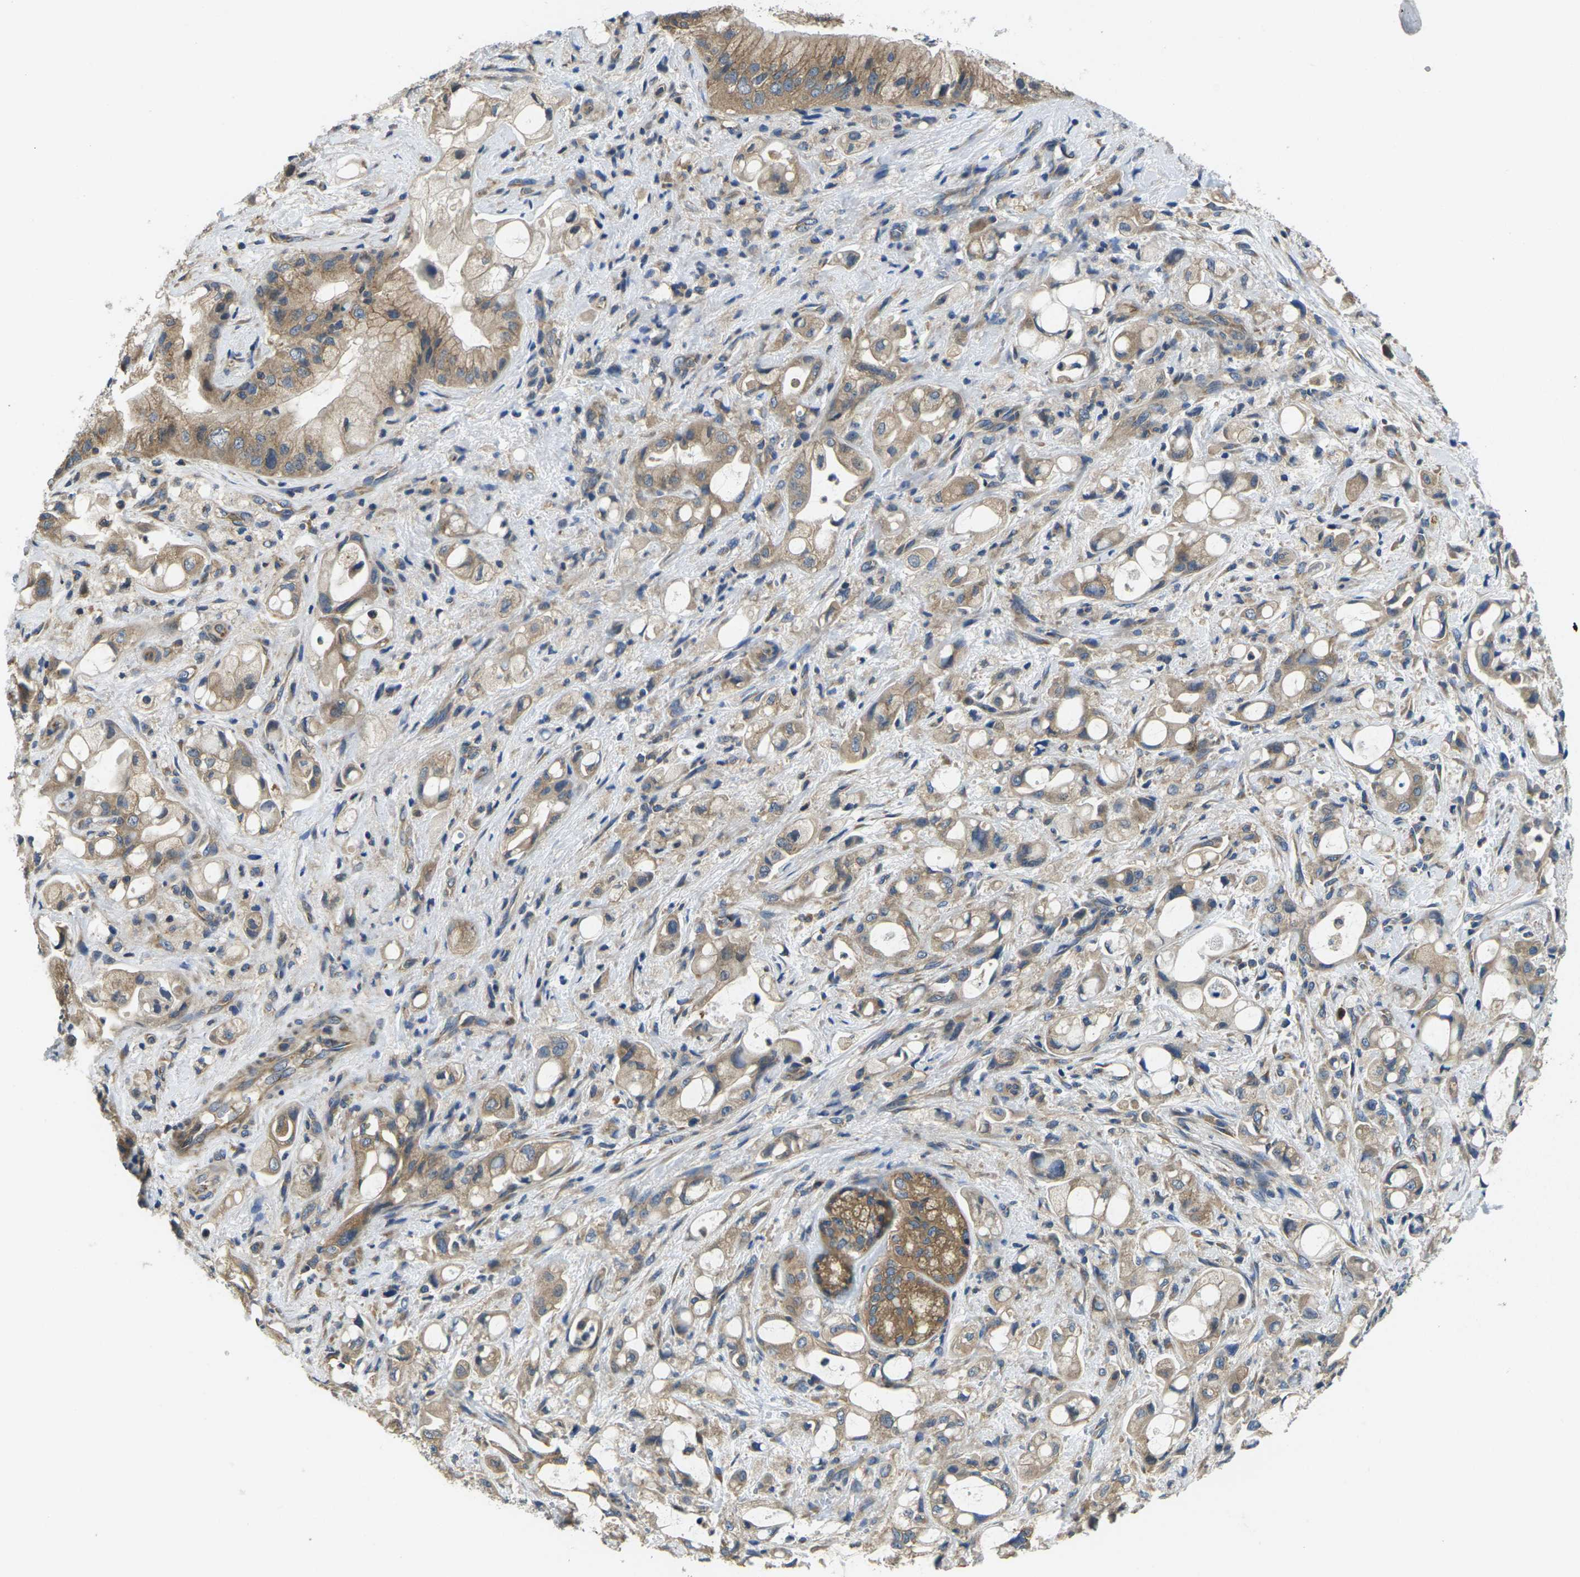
{"staining": {"intensity": "moderate", "quantity": ">75%", "location": "cytoplasmic/membranous"}, "tissue": "pancreatic cancer", "cell_type": "Tumor cells", "image_type": "cancer", "snomed": [{"axis": "morphology", "description": "Adenocarcinoma, NOS"}, {"axis": "topography", "description": "Pancreas"}], "caption": "Tumor cells demonstrate moderate cytoplasmic/membranous staining in about >75% of cells in adenocarcinoma (pancreatic). (IHC, brightfield microscopy, high magnification).", "gene": "TMCC2", "patient": {"sex": "male", "age": 79}}